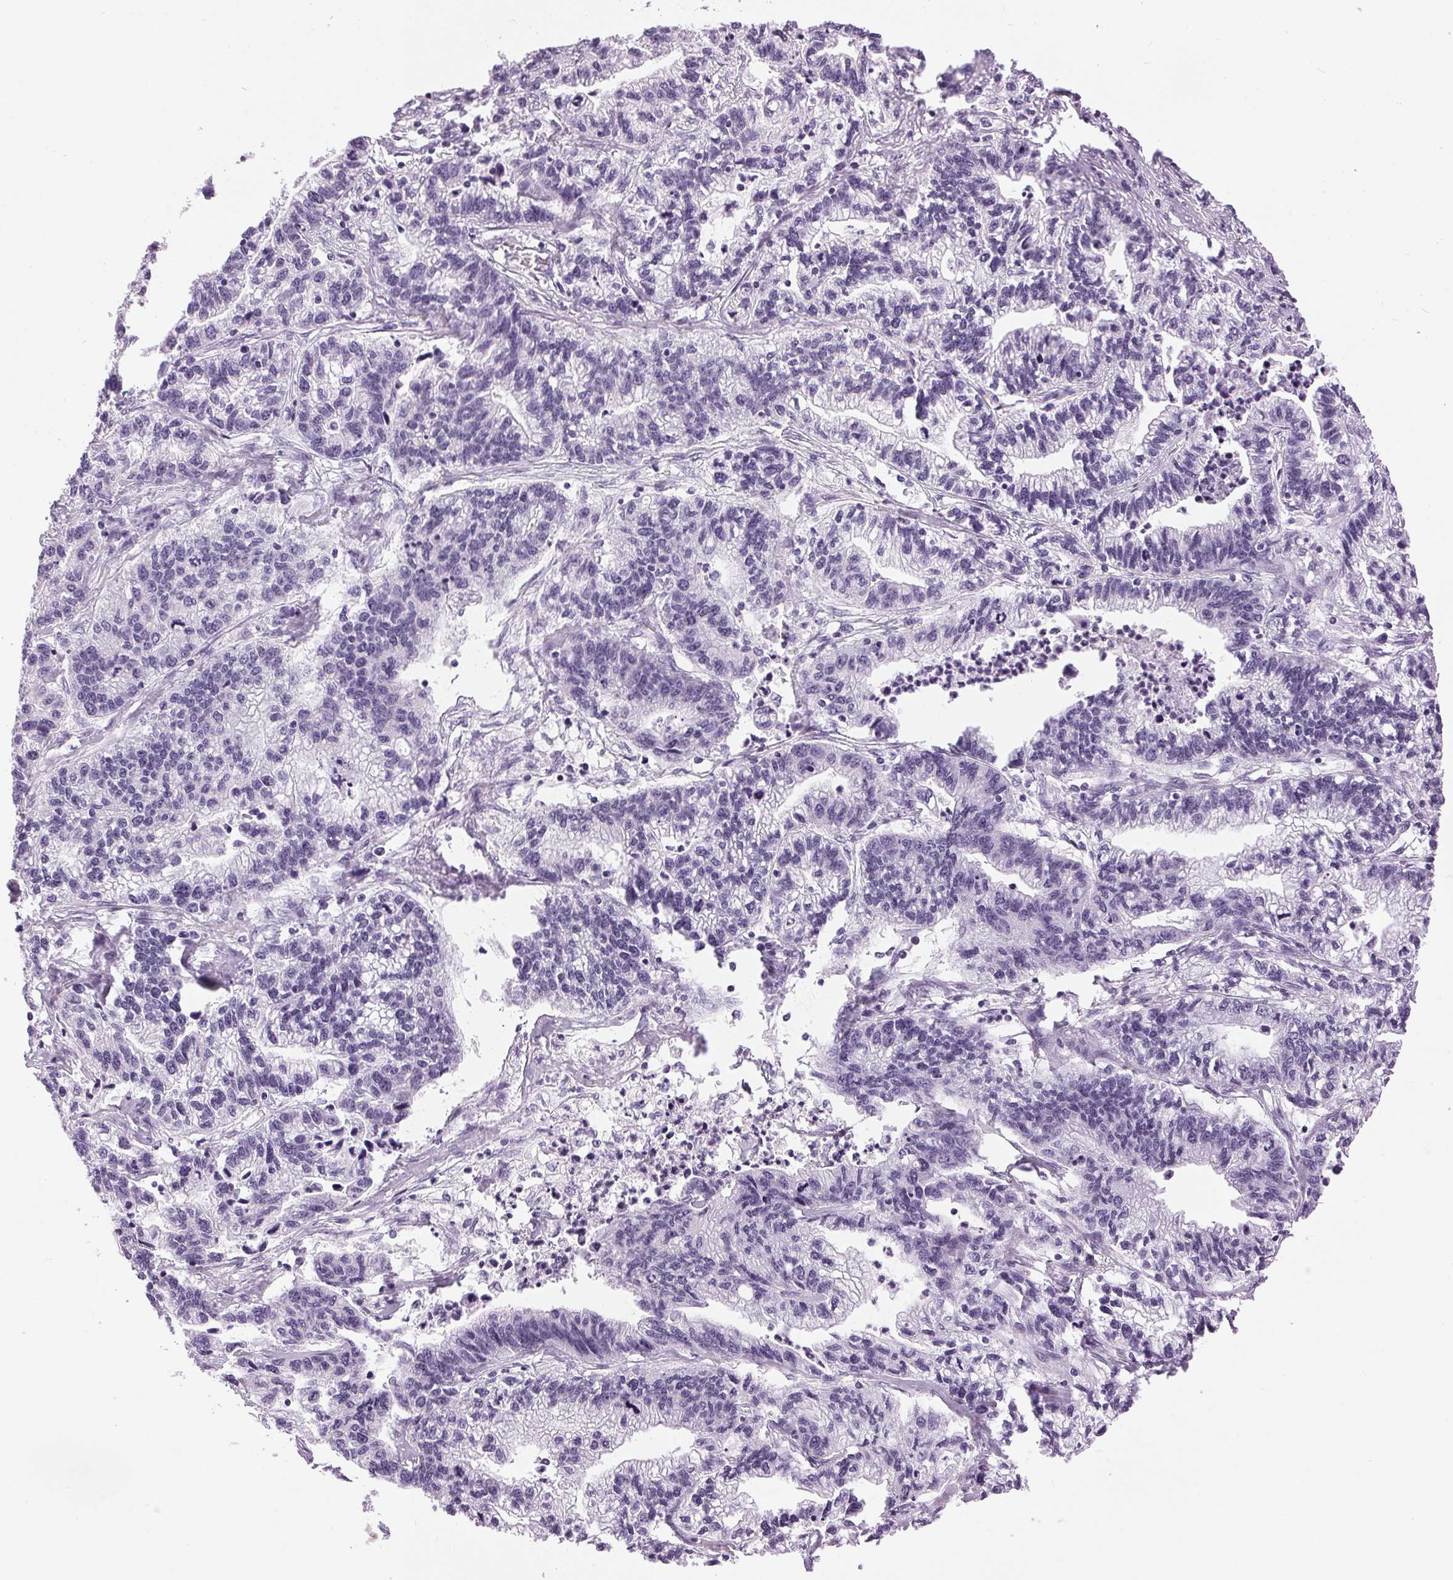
{"staining": {"intensity": "negative", "quantity": "none", "location": "none"}, "tissue": "stomach cancer", "cell_type": "Tumor cells", "image_type": "cancer", "snomed": [{"axis": "morphology", "description": "Adenocarcinoma, NOS"}, {"axis": "topography", "description": "Stomach"}], "caption": "The IHC image has no significant expression in tumor cells of stomach adenocarcinoma tissue. (DAB immunohistochemistry with hematoxylin counter stain).", "gene": "SP7", "patient": {"sex": "male", "age": 83}}